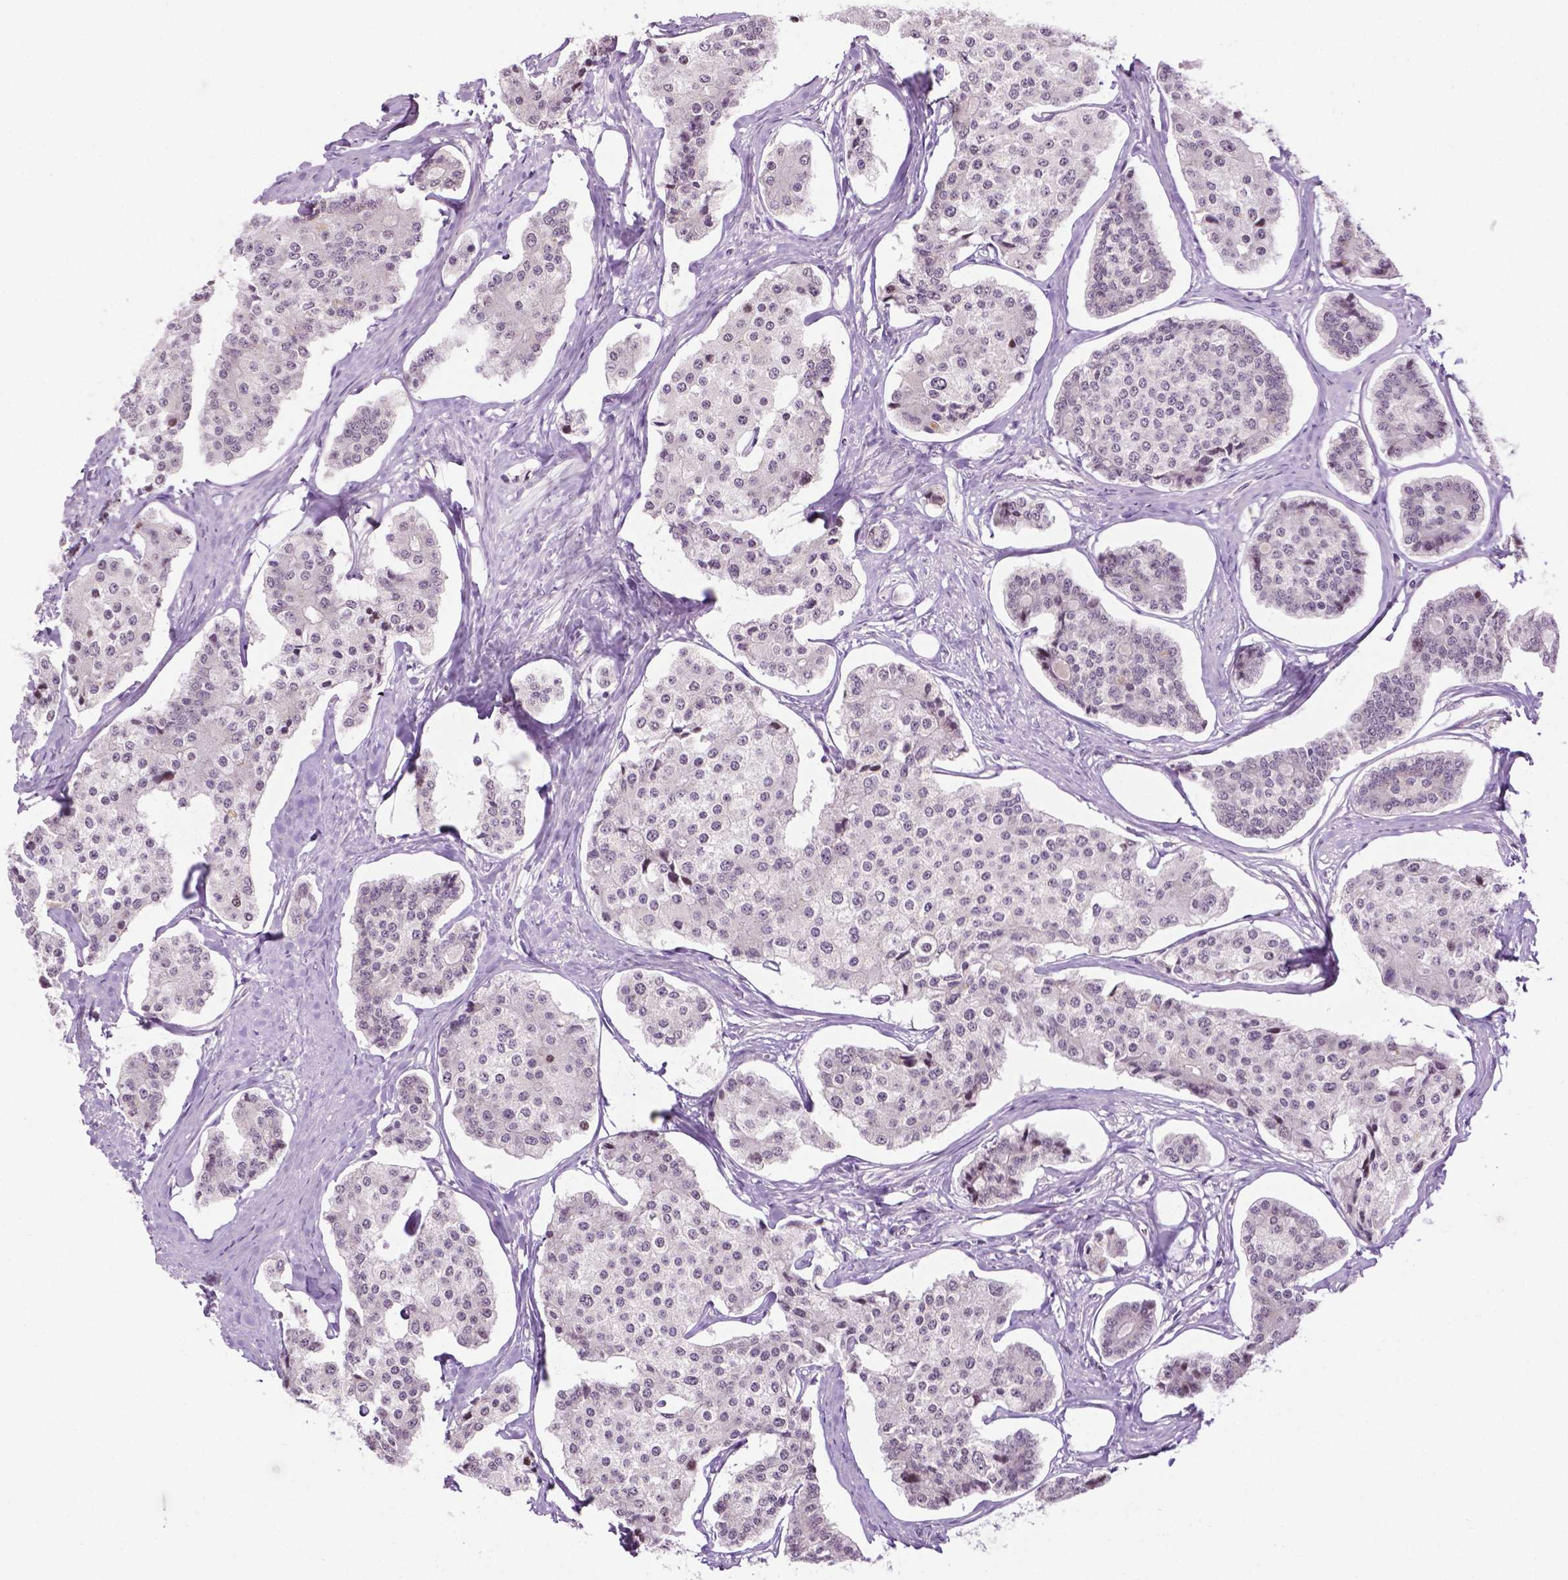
{"staining": {"intensity": "negative", "quantity": "none", "location": "none"}, "tissue": "carcinoid", "cell_type": "Tumor cells", "image_type": "cancer", "snomed": [{"axis": "morphology", "description": "Carcinoid, malignant, NOS"}, {"axis": "topography", "description": "Small intestine"}], "caption": "High power microscopy photomicrograph of an immunohistochemistry (IHC) micrograph of carcinoid, revealing no significant expression in tumor cells. Nuclei are stained in blue.", "gene": "DENND4A", "patient": {"sex": "female", "age": 65}}